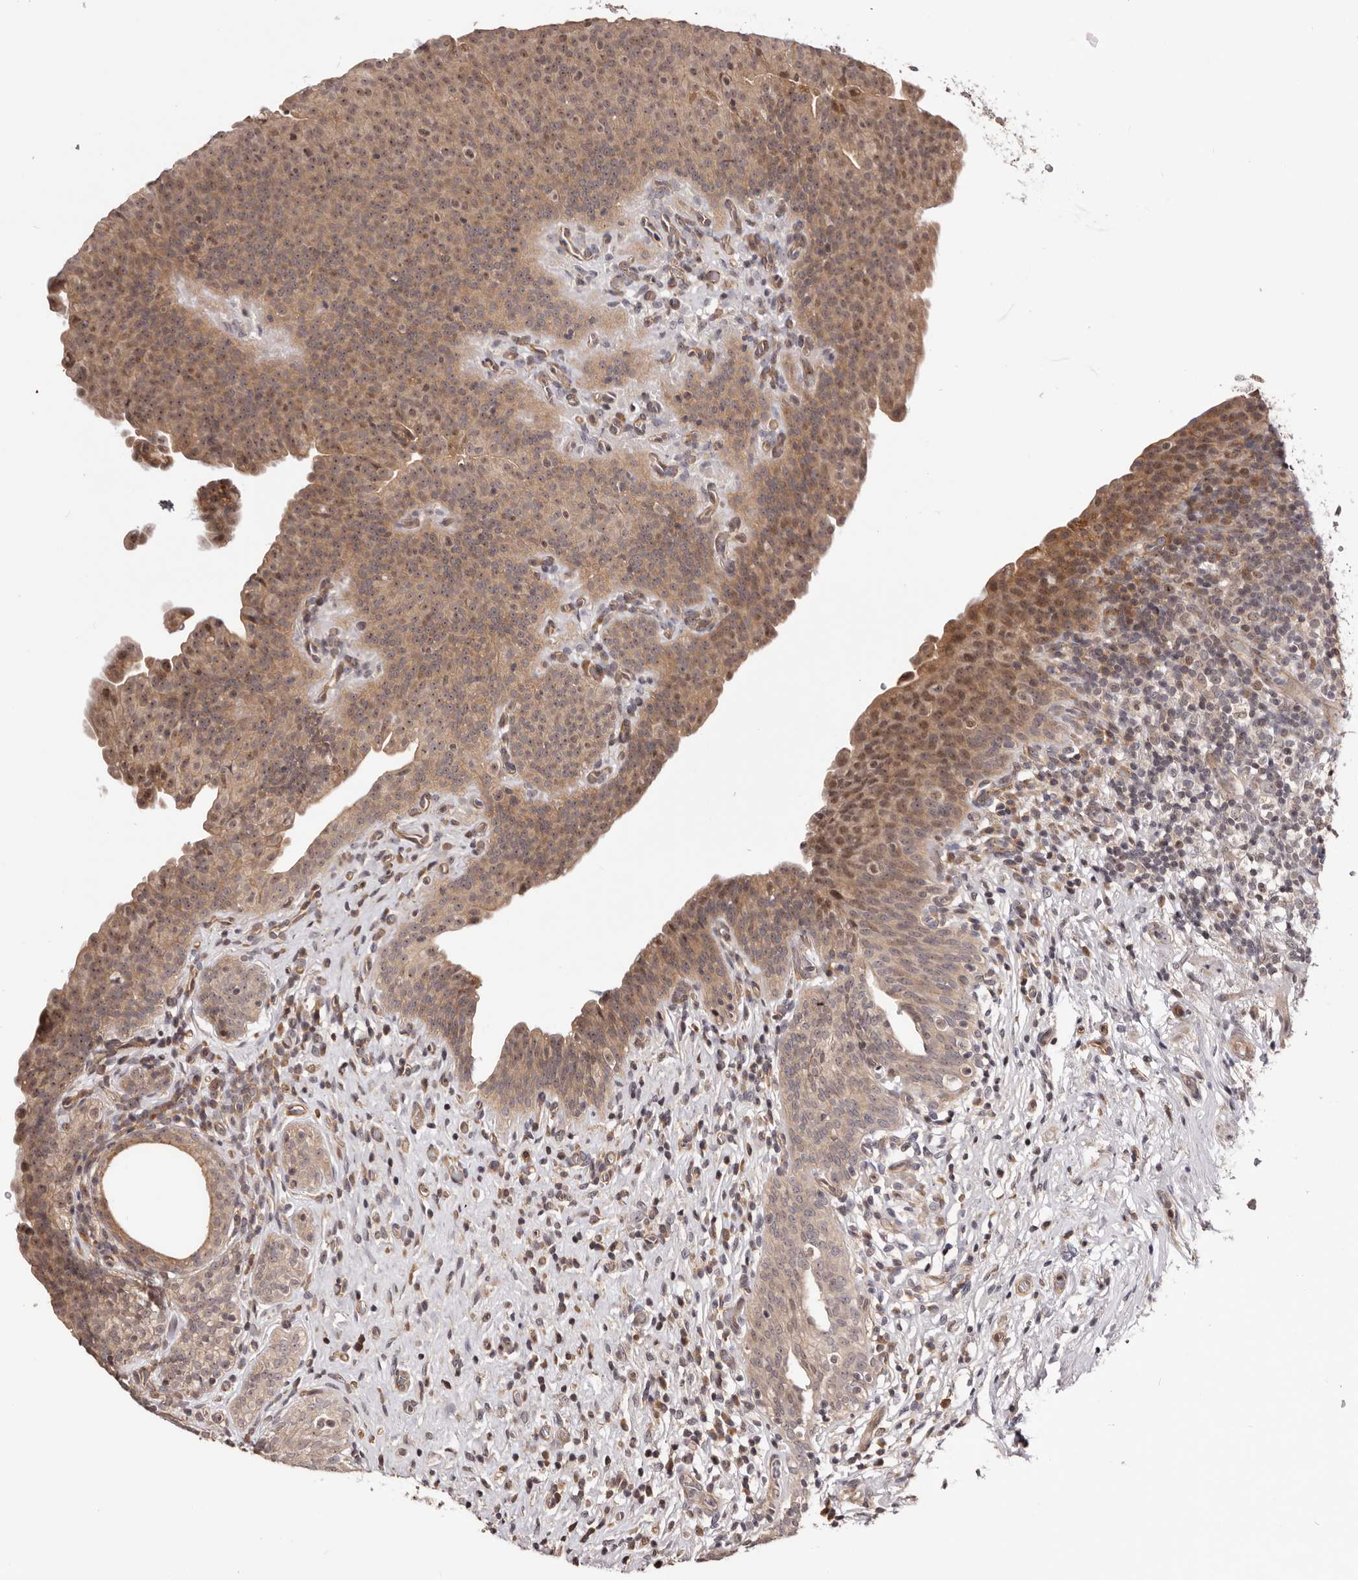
{"staining": {"intensity": "moderate", "quantity": ">75%", "location": "cytoplasmic/membranous,nuclear"}, "tissue": "urinary bladder", "cell_type": "Urothelial cells", "image_type": "normal", "snomed": [{"axis": "morphology", "description": "Normal tissue, NOS"}, {"axis": "topography", "description": "Urinary bladder"}], "caption": "This is an image of IHC staining of unremarkable urinary bladder, which shows moderate positivity in the cytoplasmic/membranous,nuclear of urothelial cells.", "gene": "NOL12", "patient": {"sex": "male", "age": 83}}